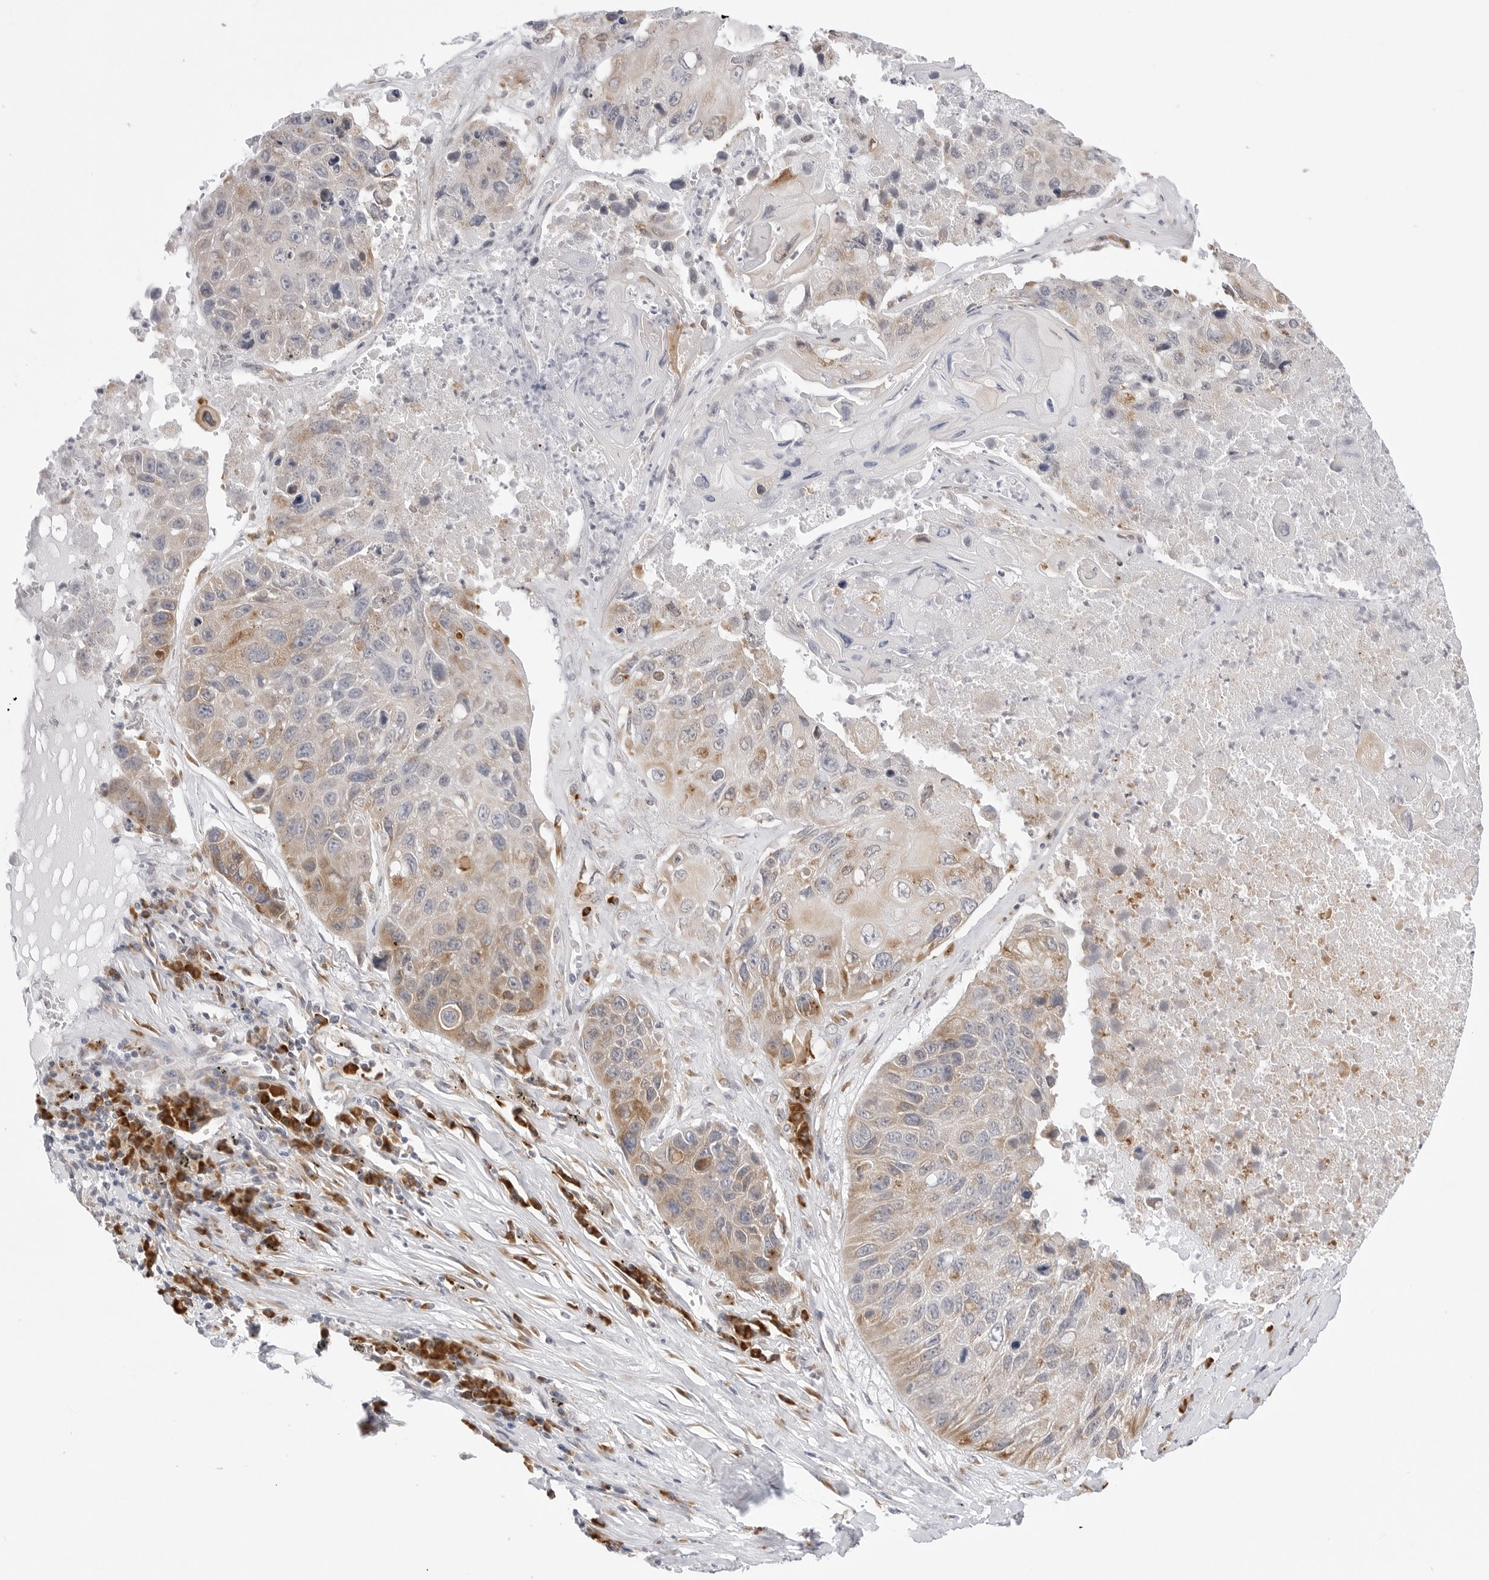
{"staining": {"intensity": "weak", "quantity": "25%-75%", "location": "cytoplasmic/membranous"}, "tissue": "lung cancer", "cell_type": "Tumor cells", "image_type": "cancer", "snomed": [{"axis": "morphology", "description": "Squamous cell carcinoma, NOS"}, {"axis": "topography", "description": "Lung"}], "caption": "The image shows staining of squamous cell carcinoma (lung), revealing weak cytoplasmic/membranous protein staining (brown color) within tumor cells.", "gene": "RPN1", "patient": {"sex": "male", "age": 61}}